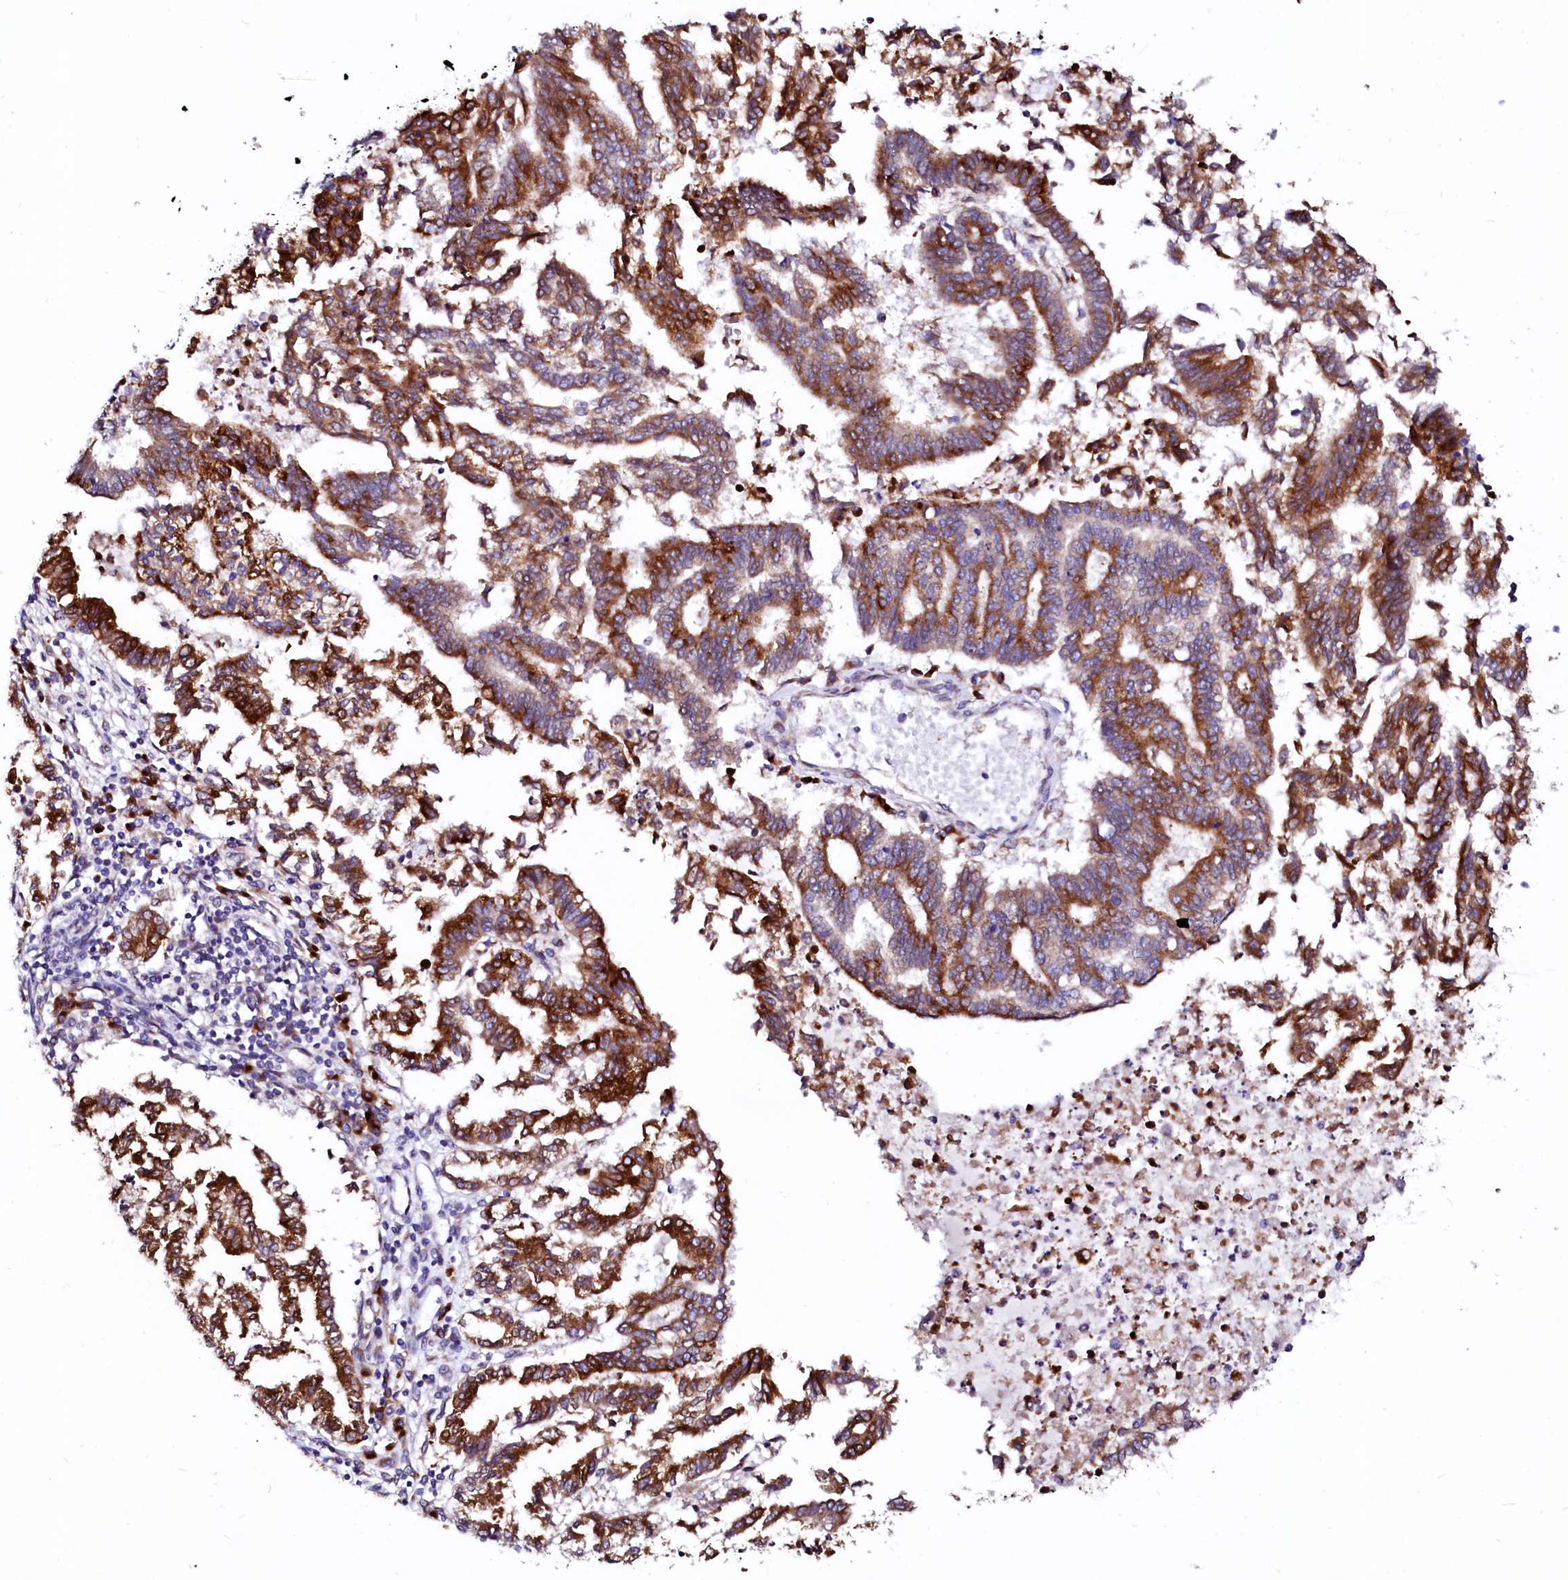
{"staining": {"intensity": "strong", "quantity": ">75%", "location": "cytoplasmic/membranous"}, "tissue": "endometrial cancer", "cell_type": "Tumor cells", "image_type": "cancer", "snomed": [{"axis": "morphology", "description": "Adenocarcinoma, NOS"}, {"axis": "topography", "description": "Endometrium"}], "caption": "An IHC photomicrograph of neoplastic tissue is shown. Protein staining in brown highlights strong cytoplasmic/membranous positivity in endometrial adenocarcinoma within tumor cells.", "gene": "LMAN1", "patient": {"sex": "female", "age": 79}}